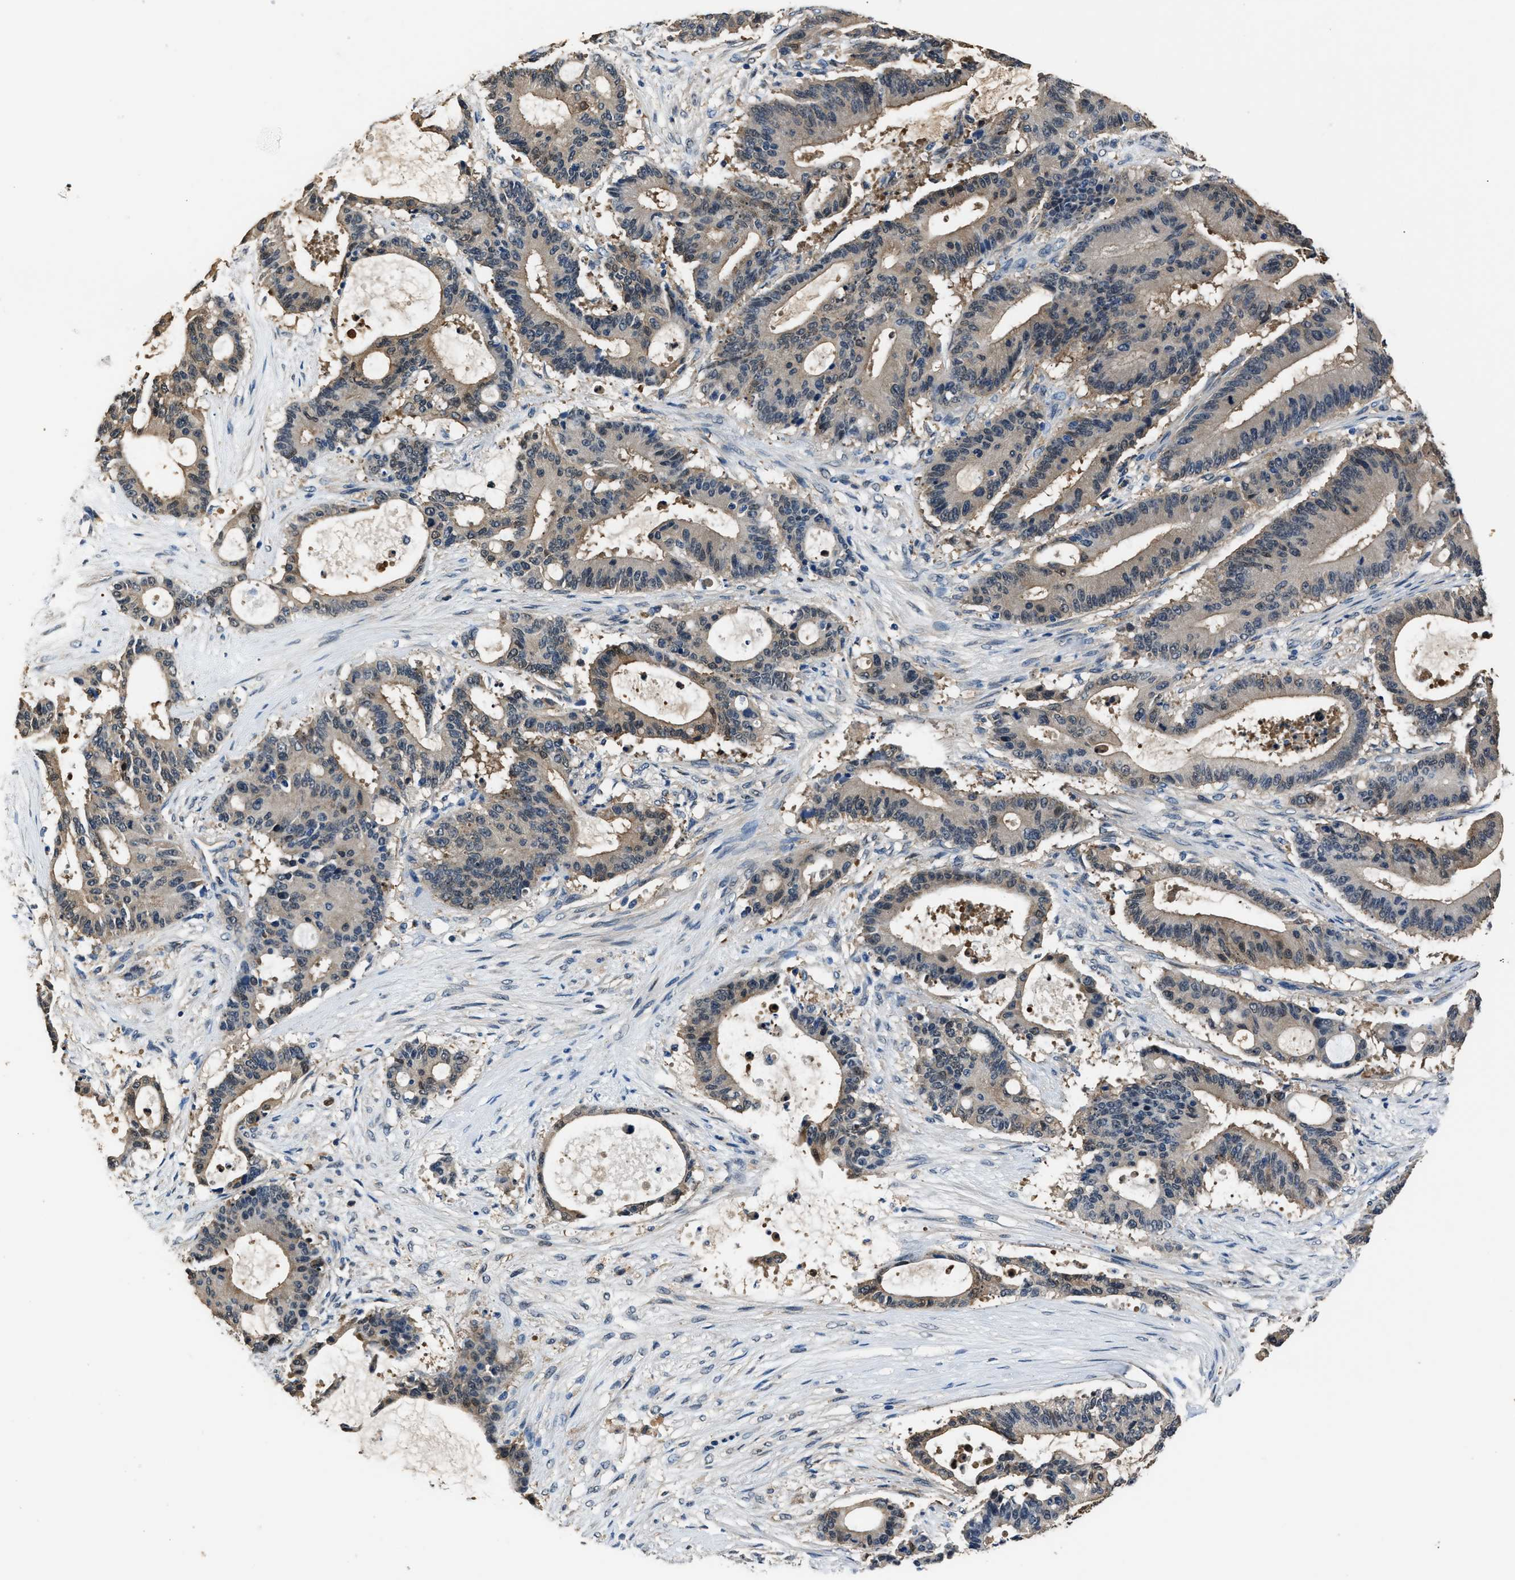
{"staining": {"intensity": "weak", "quantity": ">75%", "location": "cytoplasmic/membranous"}, "tissue": "liver cancer", "cell_type": "Tumor cells", "image_type": "cancer", "snomed": [{"axis": "morphology", "description": "Cholangiocarcinoma"}, {"axis": "topography", "description": "Liver"}], "caption": "Tumor cells exhibit low levels of weak cytoplasmic/membranous expression in approximately >75% of cells in human liver cholangiocarcinoma.", "gene": "GSTP1", "patient": {"sex": "female", "age": 73}}